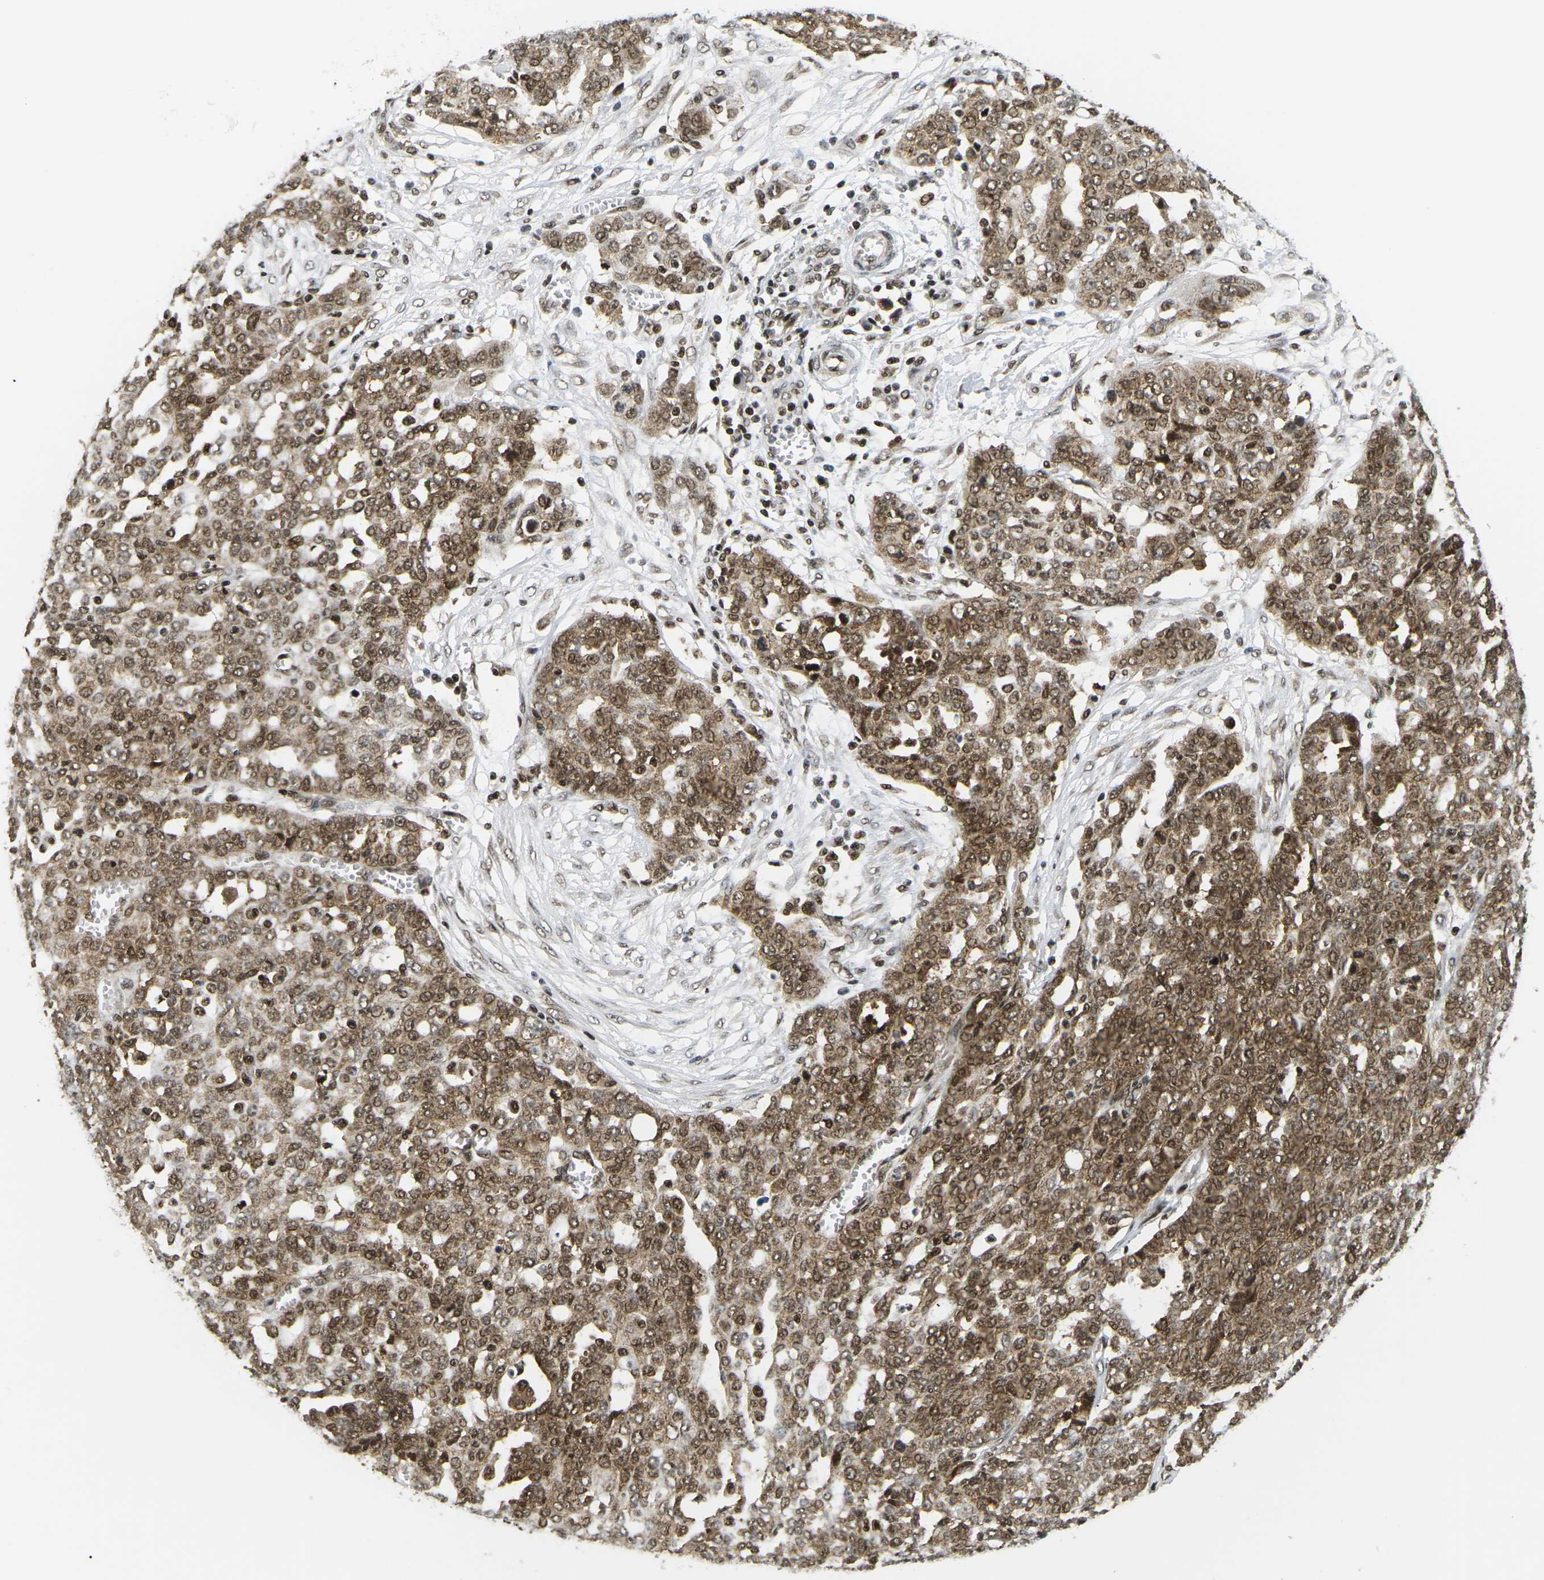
{"staining": {"intensity": "moderate", "quantity": ">75%", "location": "cytoplasmic/membranous,nuclear"}, "tissue": "ovarian cancer", "cell_type": "Tumor cells", "image_type": "cancer", "snomed": [{"axis": "morphology", "description": "Cystadenocarcinoma, serous, NOS"}, {"axis": "topography", "description": "Soft tissue"}, {"axis": "topography", "description": "Ovary"}], "caption": "Tumor cells exhibit medium levels of moderate cytoplasmic/membranous and nuclear expression in approximately >75% of cells in human ovarian cancer.", "gene": "CELF1", "patient": {"sex": "female", "age": 57}}